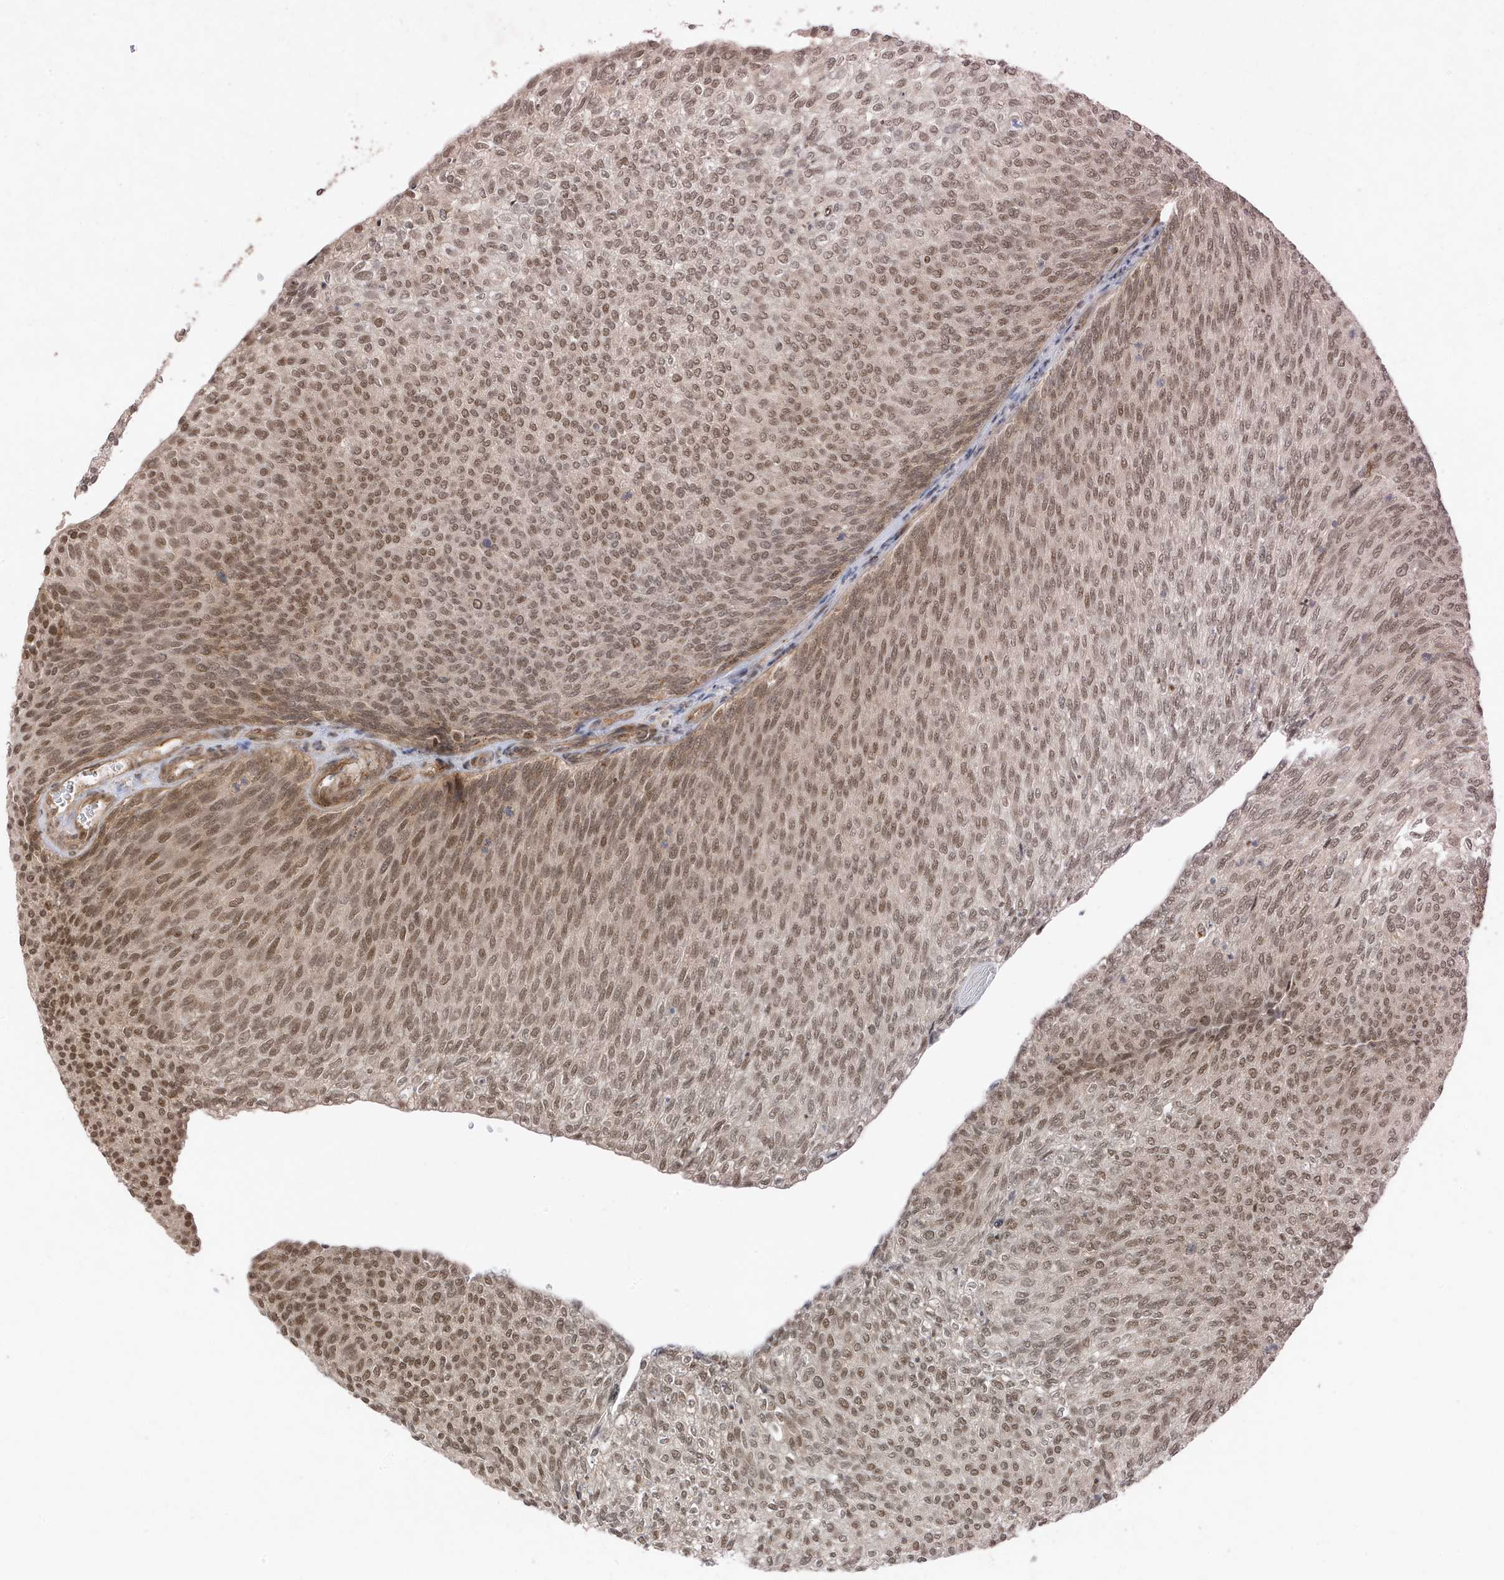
{"staining": {"intensity": "weak", "quantity": ">75%", "location": "nuclear"}, "tissue": "urothelial cancer", "cell_type": "Tumor cells", "image_type": "cancer", "snomed": [{"axis": "morphology", "description": "Urothelial carcinoma, Low grade"}, {"axis": "topography", "description": "Urinary bladder"}], "caption": "Protein staining by immunohistochemistry demonstrates weak nuclear positivity in approximately >75% of tumor cells in urothelial carcinoma (low-grade). (DAB (3,3'-diaminobenzidine) IHC with brightfield microscopy, high magnification).", "gene": "MAST3", "patient": {"sex": "female", "age": 79}}